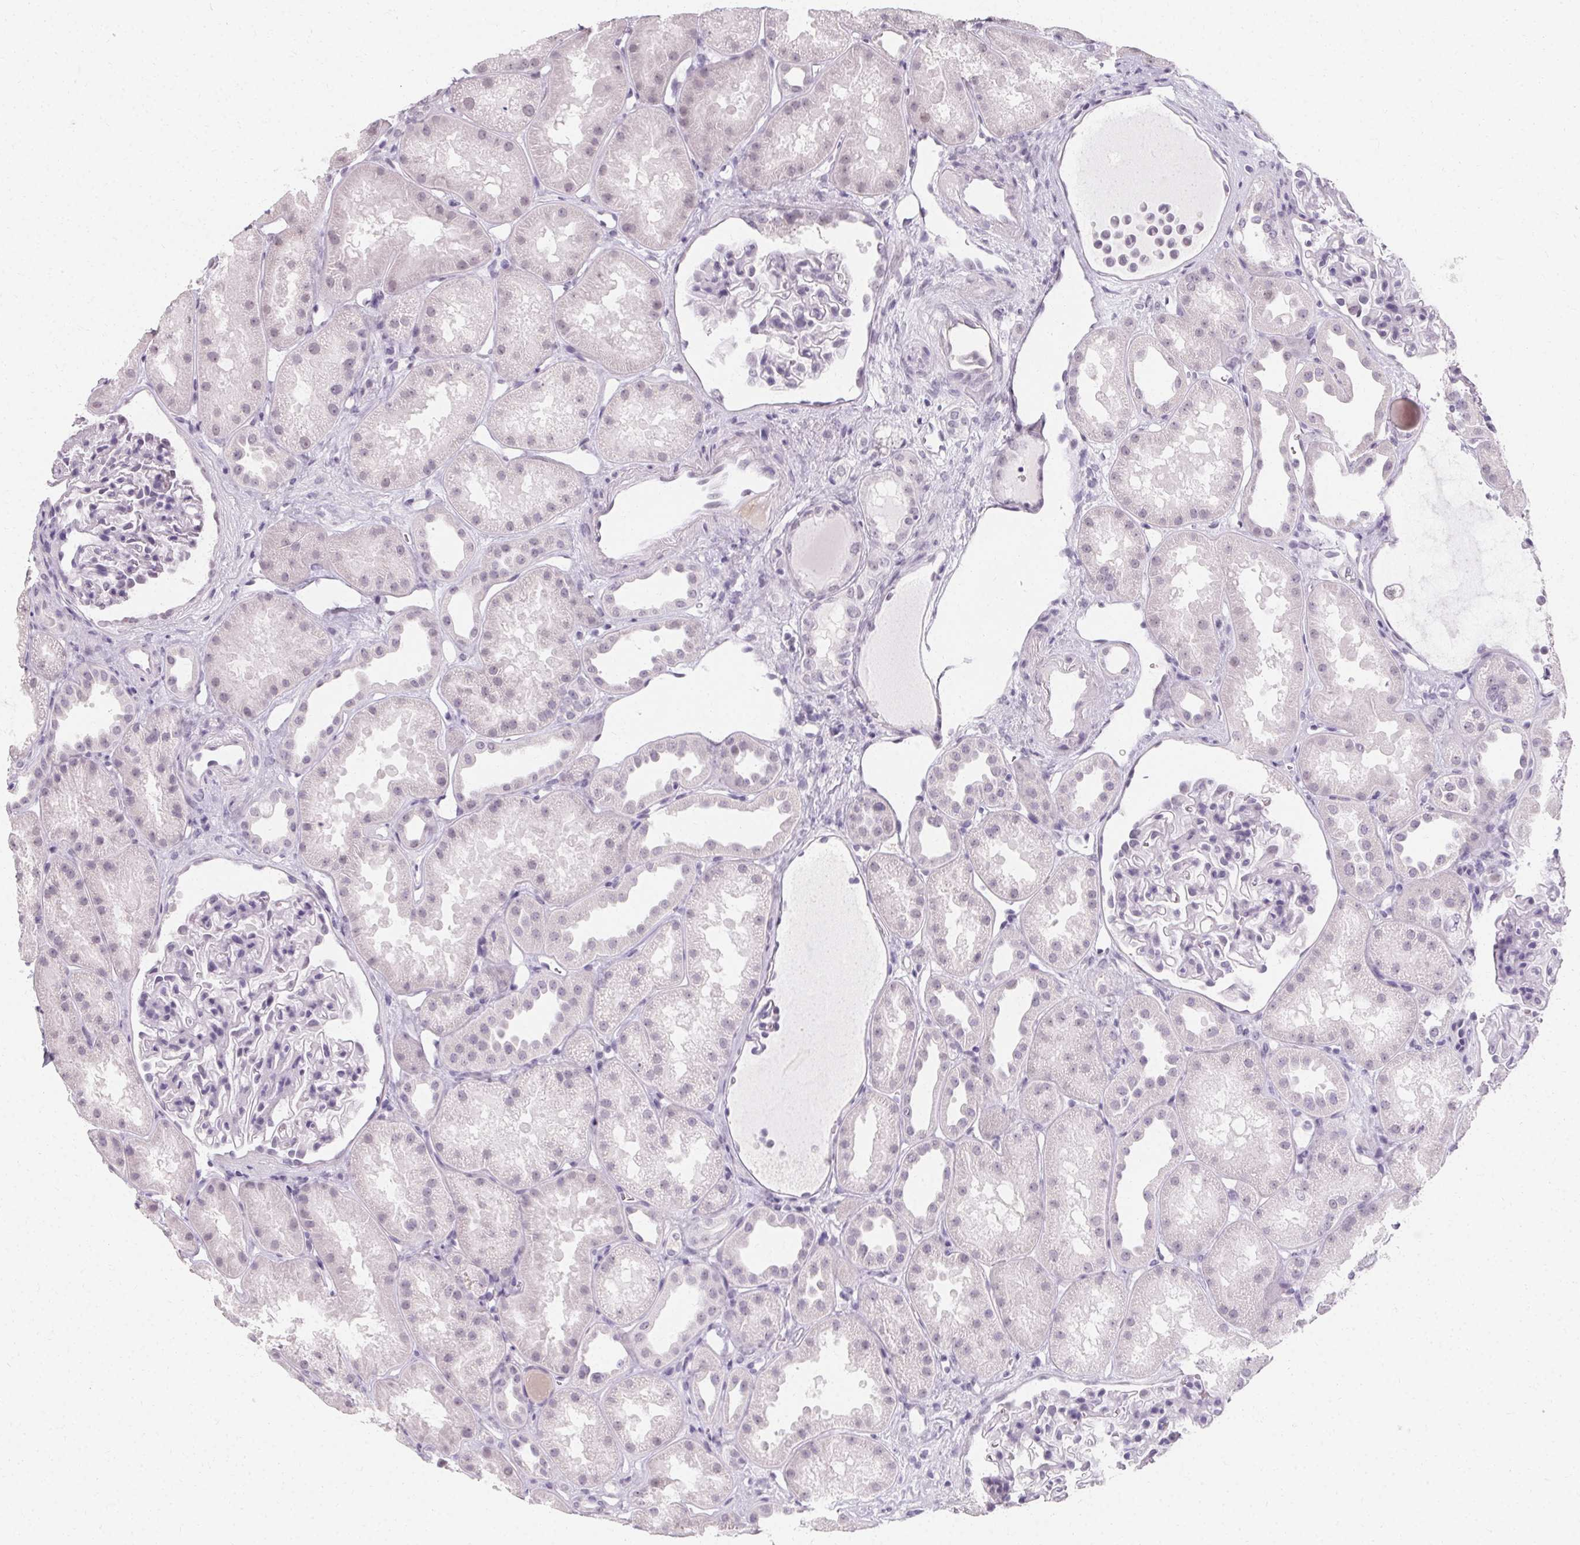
{"staining": {"intensity": "negative", "quantity": "none", "location": "none"}, "tissue": "kidney", "cell_type": "Cells in glomeruli", "image_type": "normal", "snomed": [{"axis": "morphology", "description": "Normal tissue, NOS"}, {"axis": "topography", "description": "Kidney"}], "caption": "High magnification brightfield microscopy of unremarkable kidney stained with DAB (3,3'-diaminobenzidine) (brown) and counterstained with hematoxylin (blue): cells in glomeruli show no significant staining.", "gene": "SYNPR", "patient": {"sex": "male", "age": 61}}